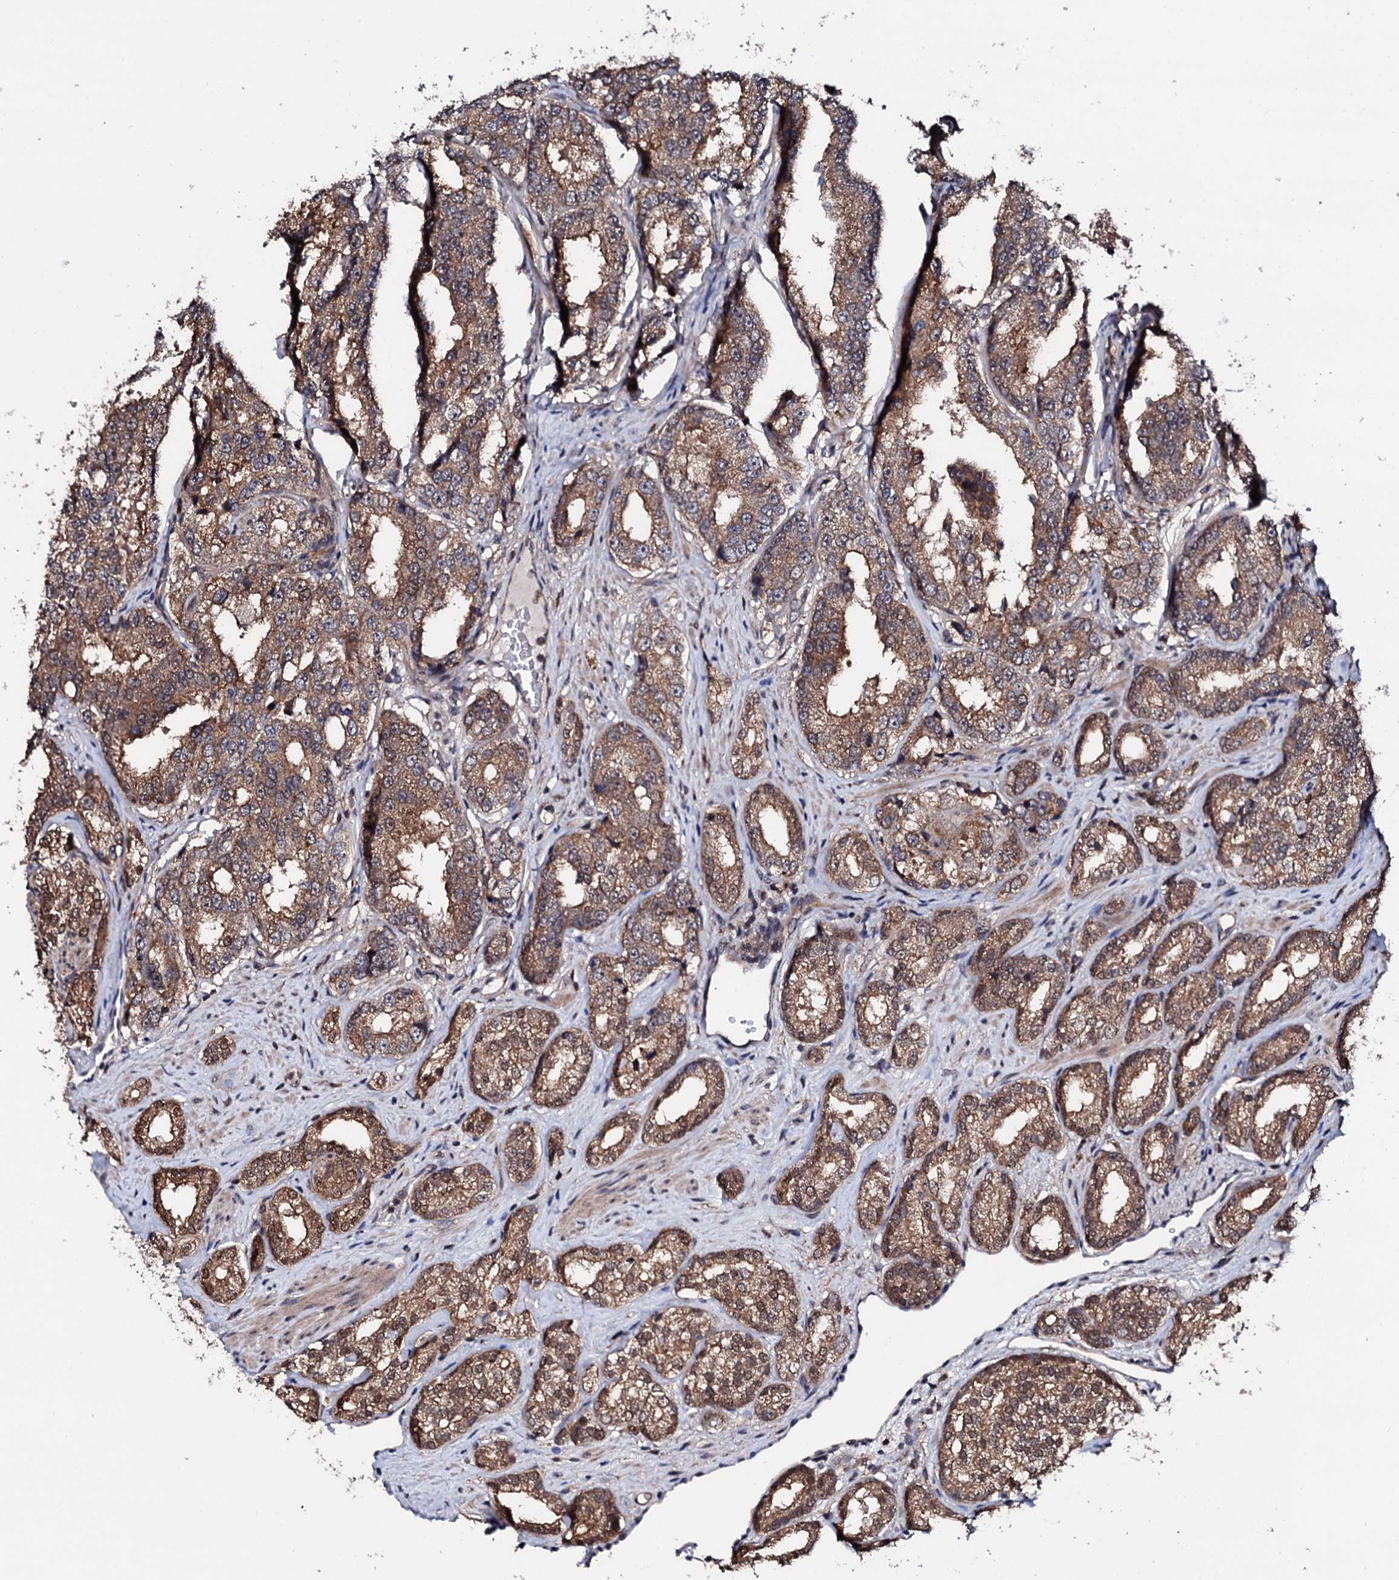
{"staining": {"intensity": "moderate", "quantity": ">75%", "location": "cytoplasmic/membranous,nuclear"}, "tissue": "prostate cancer", "cell_type": "Tumor cells", "image_type": "cancer", "snomed": [{"axis": "morphology", "description": "Normal tissue, NOS"}, {"axis": "morphology", "description": "Adenocarcinoma, High grade"}, {"axis": "topography", "description": "Prostate"}], "caption": "Immunohistochemistry (IHC) photomicrograph of human adenocarcinoma (high-grade) (prostate) stained for a protein (brown), which demonstrates medium levels of moderate cytoplasmic/membranous and nuclear staining in approximately >75% of tumor cells.", "gene": "EDC3", "patient": {"sex": "male", "age": 83}}